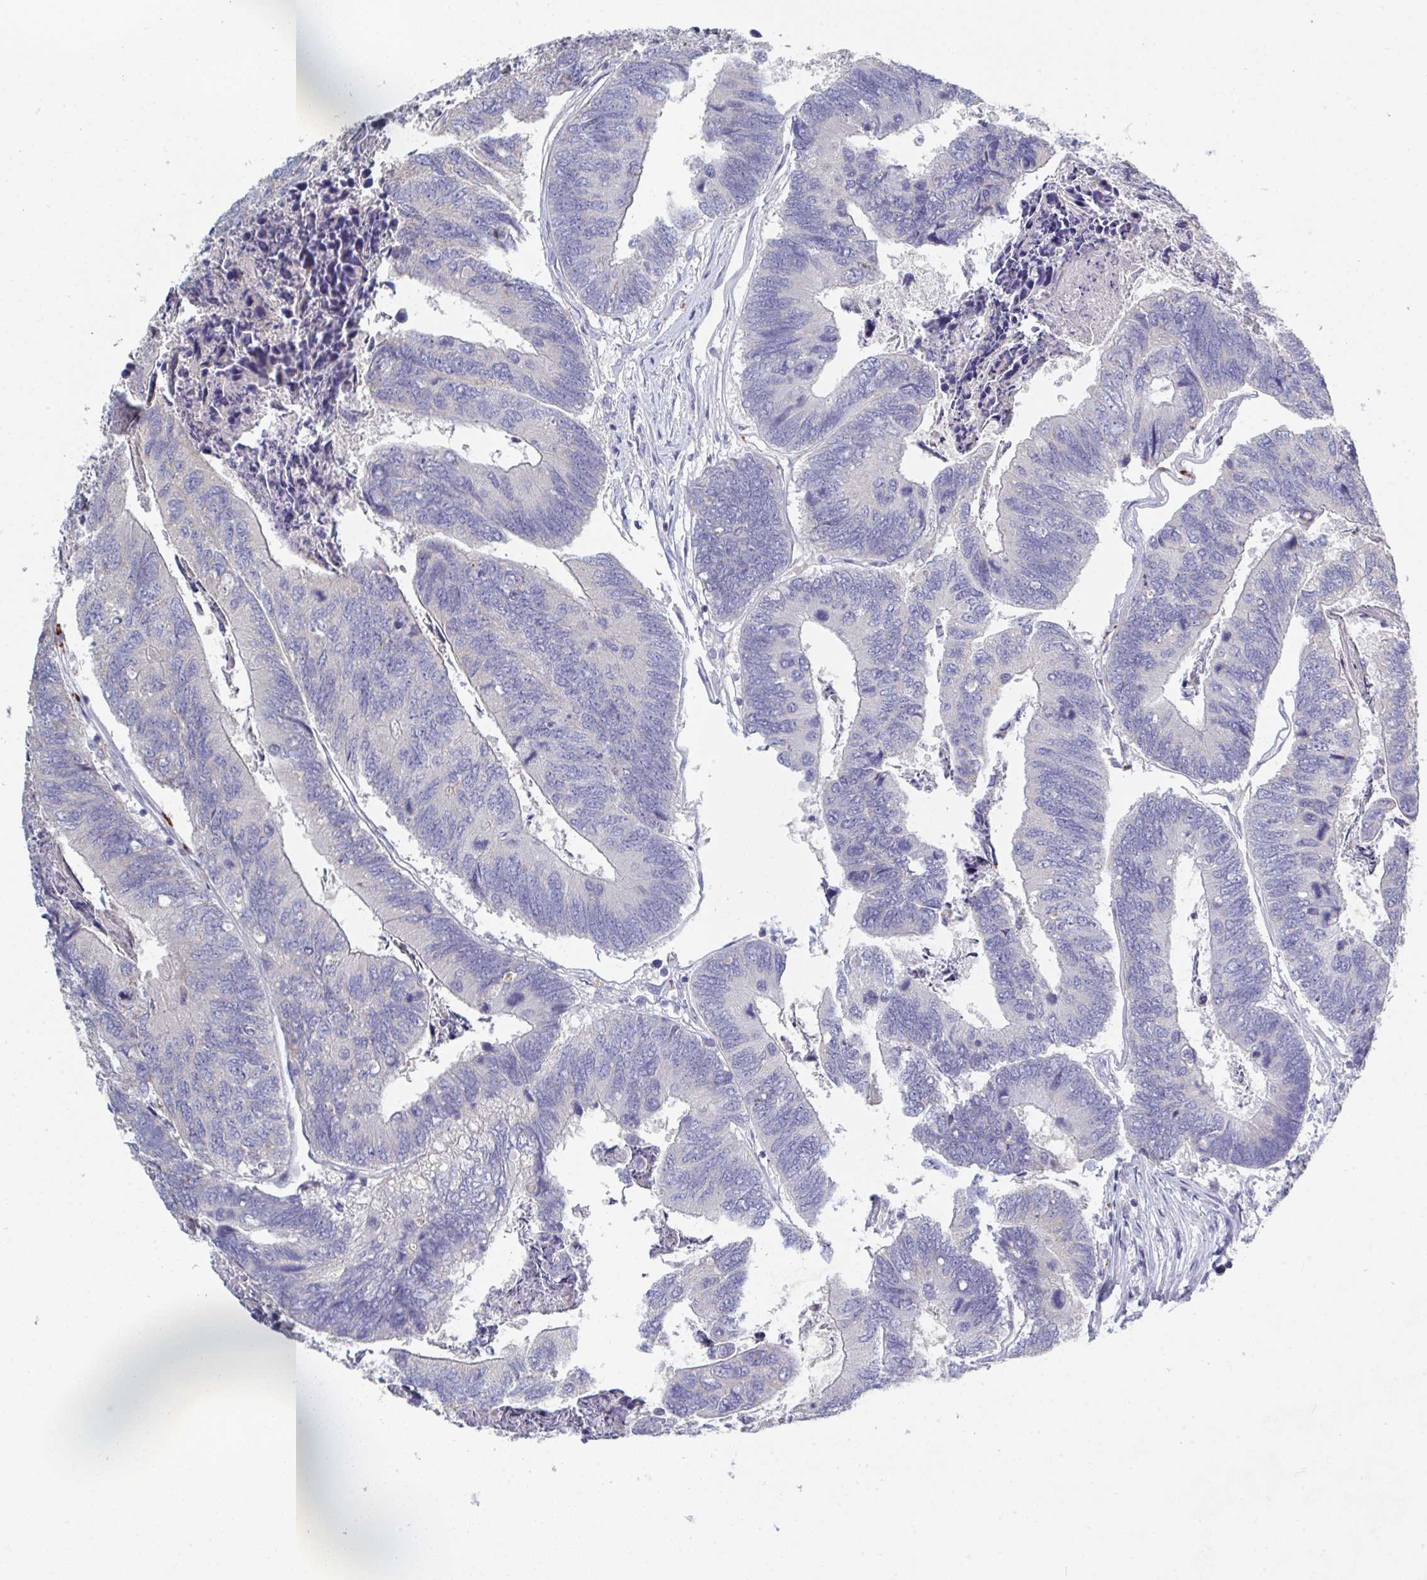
{"staining": {"intensity": "negative", "quantity": "none", "location": "none"}, "tissue": "colorectal cancer", "cell_type": "Tumor cells", "image_type": "cancer", "snomed": [{"axis": "morphology", "description": "Adenocarcinoma, NOS"}, {"axis": "topography", "description": "Colon"}], "caption": "Immunohistochemical staining of human colorectal cancer exhibits no significant expression in tumor cells.", "gene": "HGFAC", "patient": {"sex": "female", "age": 67}}